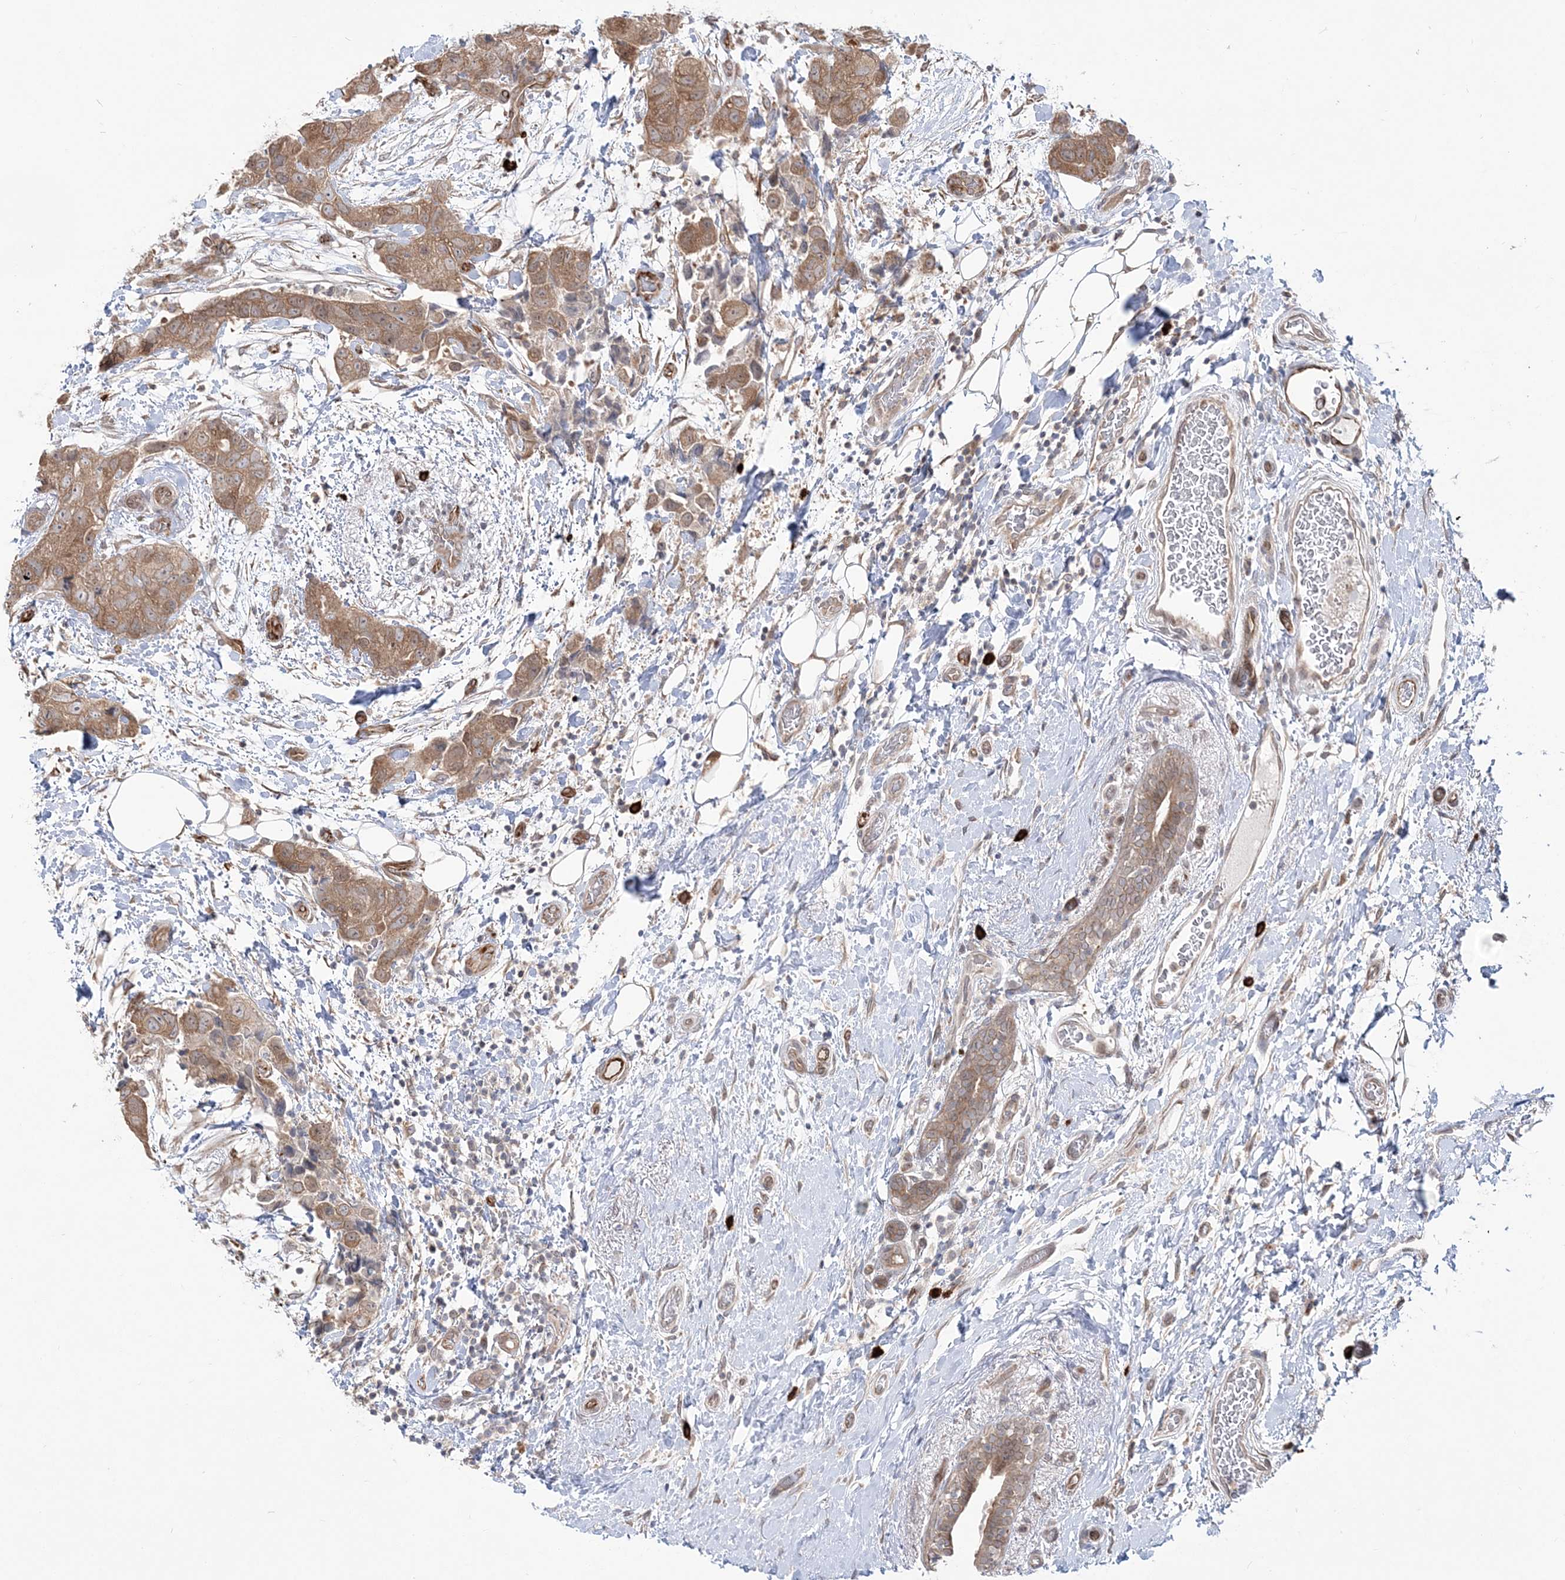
{"staining": {"intensity": "moderate", "quantity": ">75%", "location": "cytoplasmic/membranous"}, "tissue": "breast cancer", "cell_type": "Tumor cells", "image_type": "cancer", "snomed": [{"axis": "morphology", "description": "Duct carcinoma"}, {"axis": "topography", "description": "Breast"}], "caption": "High-power microscopy captured an IHC histopathology image of breast cancer (invasive ductal carcinoma), revealing moderate cytoplasmic/membranous staining in approximately >75% of tumor cells.", "gene": "DHX57", "patient": {"sex": "female", "age": 62}}